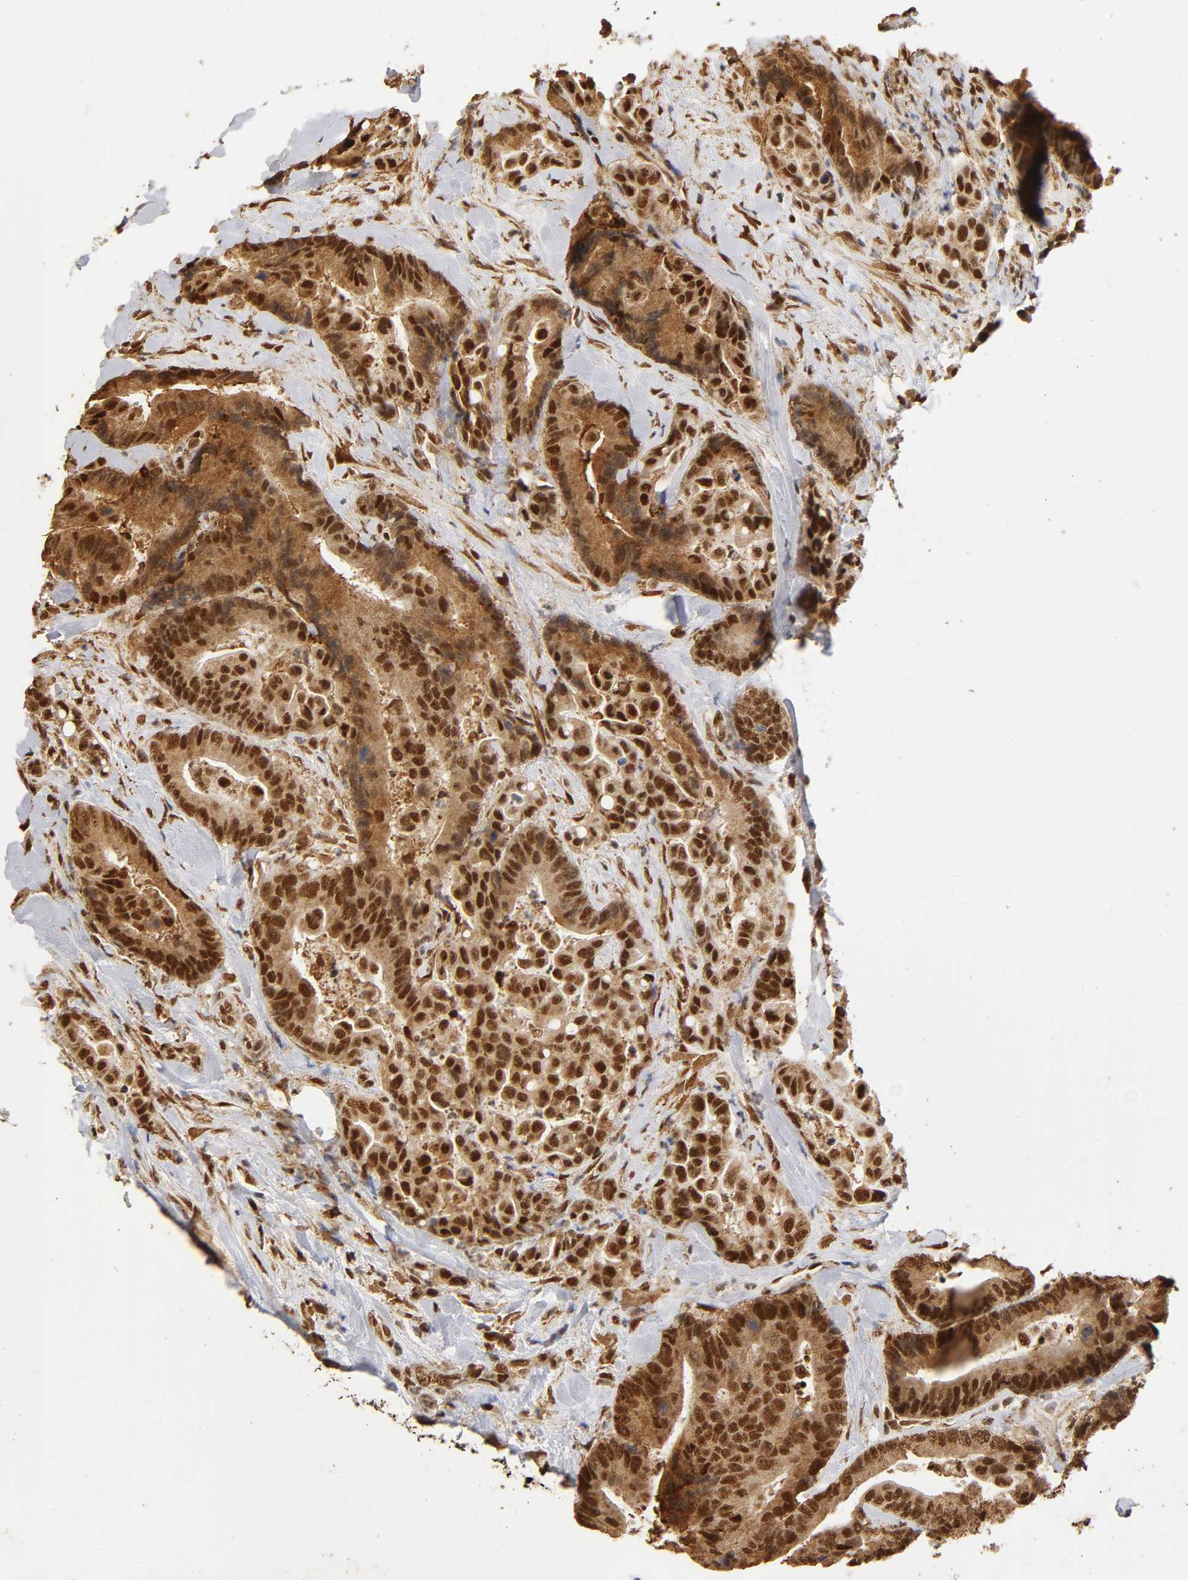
{"staining": {"intensity": "strong", "quantity": ">75%", "location": "cytoplasmic/membranous,nuclear"}, "tissue": "colorectal cancer", "cell_type": "Tumor cells", "image_type": "cancer", "snomed": [{"axis": "morphology", "description": "Normal tissue, NOS"}, {"axis": "morphology", "description": "Adenocarcinoma, NOS"}, {"axis": "topography", "description": "Colon"}], "caption": "Approximately >75% of tumor cells in colorectal cancer exhibit strong cytoplasmic/membranous and nuclear protein positivity as visualized by brown immunohistochemical staining.", "gene": "RNF122", "patient": {"sex": "male", "age": 82}}